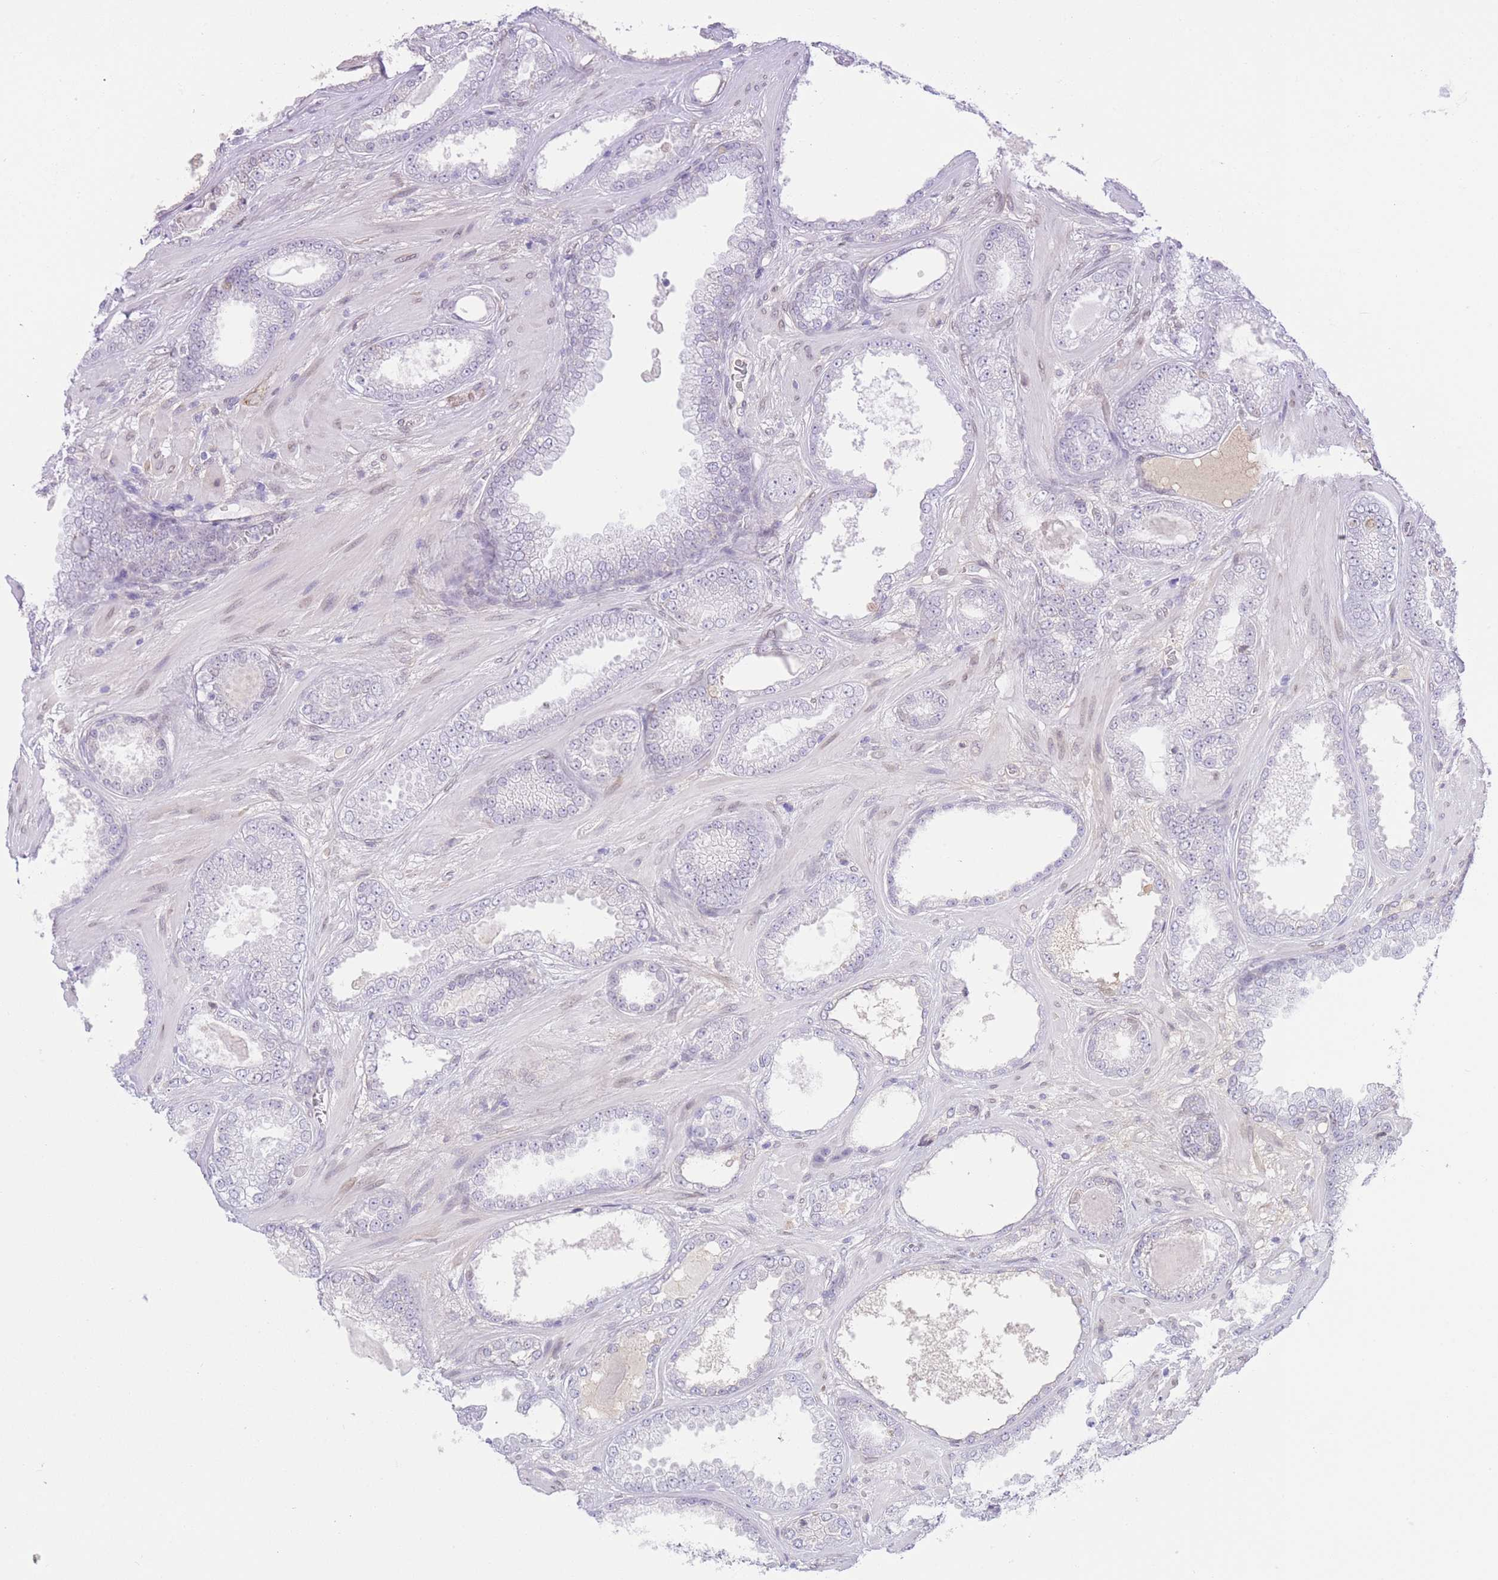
{"staining": {"intensity": "negative", "quantity": "none", "location": "none"}, "tissue": "prostate cancer", "cell_type": "Tumor cells", "image_type": "cancer", "snomed": [{"axis": "morphology", "description": "Adenocarcinoma, Low grade"}, {"axis": "topography", "description": "Prostate"}], "caption": "Tumor cells show no significant staining in adenocarcinoma (low-grade) (prostate).", "gene": "OR10AD1", "patient": {"sex": "male", "age": 57}}